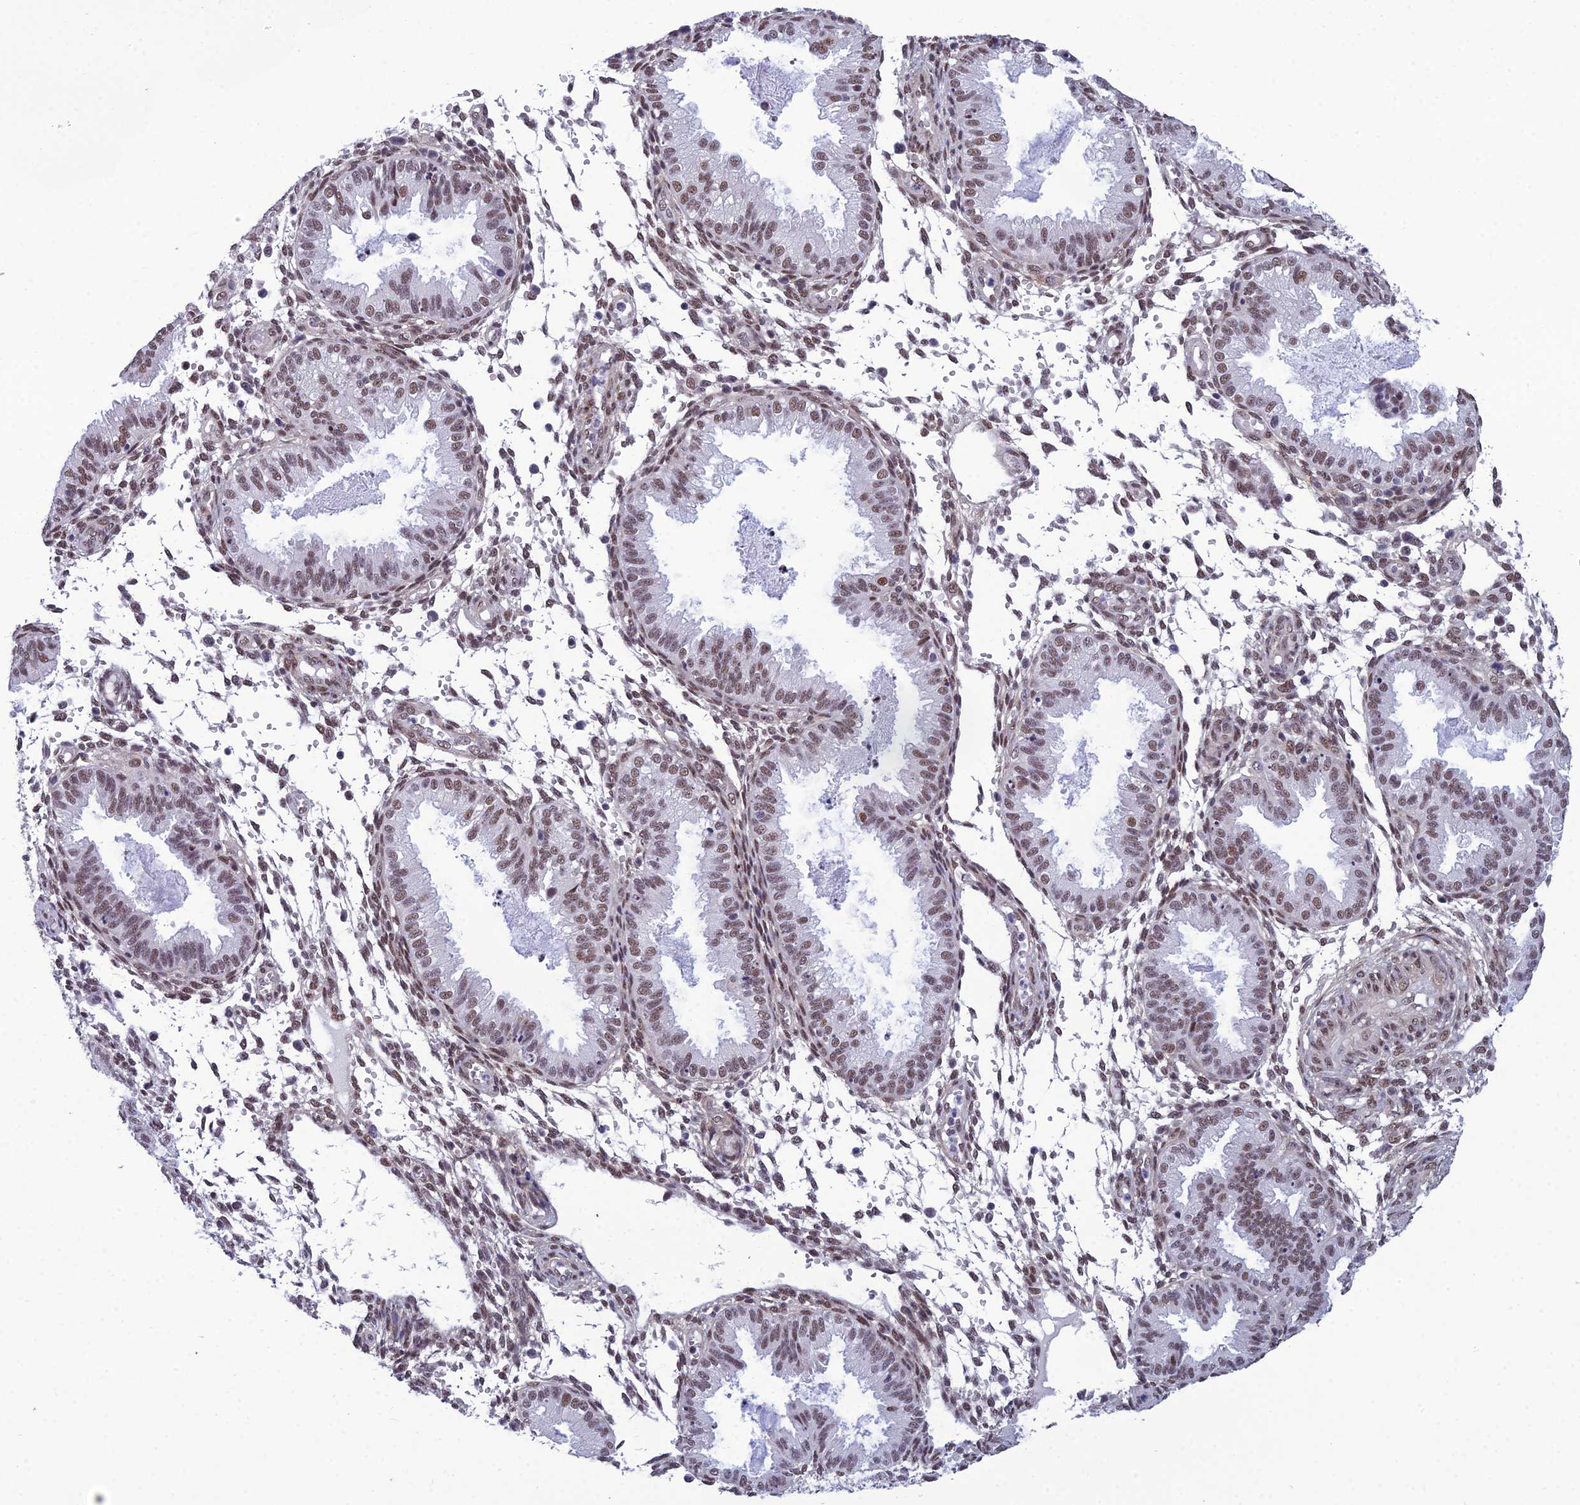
{"staining": {"intensity": "moderate", "quantity": "<25%", "location": "nuclear"}, "tissue": "endometrium", "cell_type": "Cells in endometrial stroma", "image_type": "normal", "snomed": [{"axis": "morphology", "description": "Normal tissue, NOS"}, {"axis": "topography", "description": "Endometrium"}], "caption": "DAB immunohistochemical staining of benign human endometrium exhibits moderate nuclear protein staining in about <25% of cells in endometrial stroma.", "gene": "RSRC1", "patient": {"sex": "female", "age": 33}}